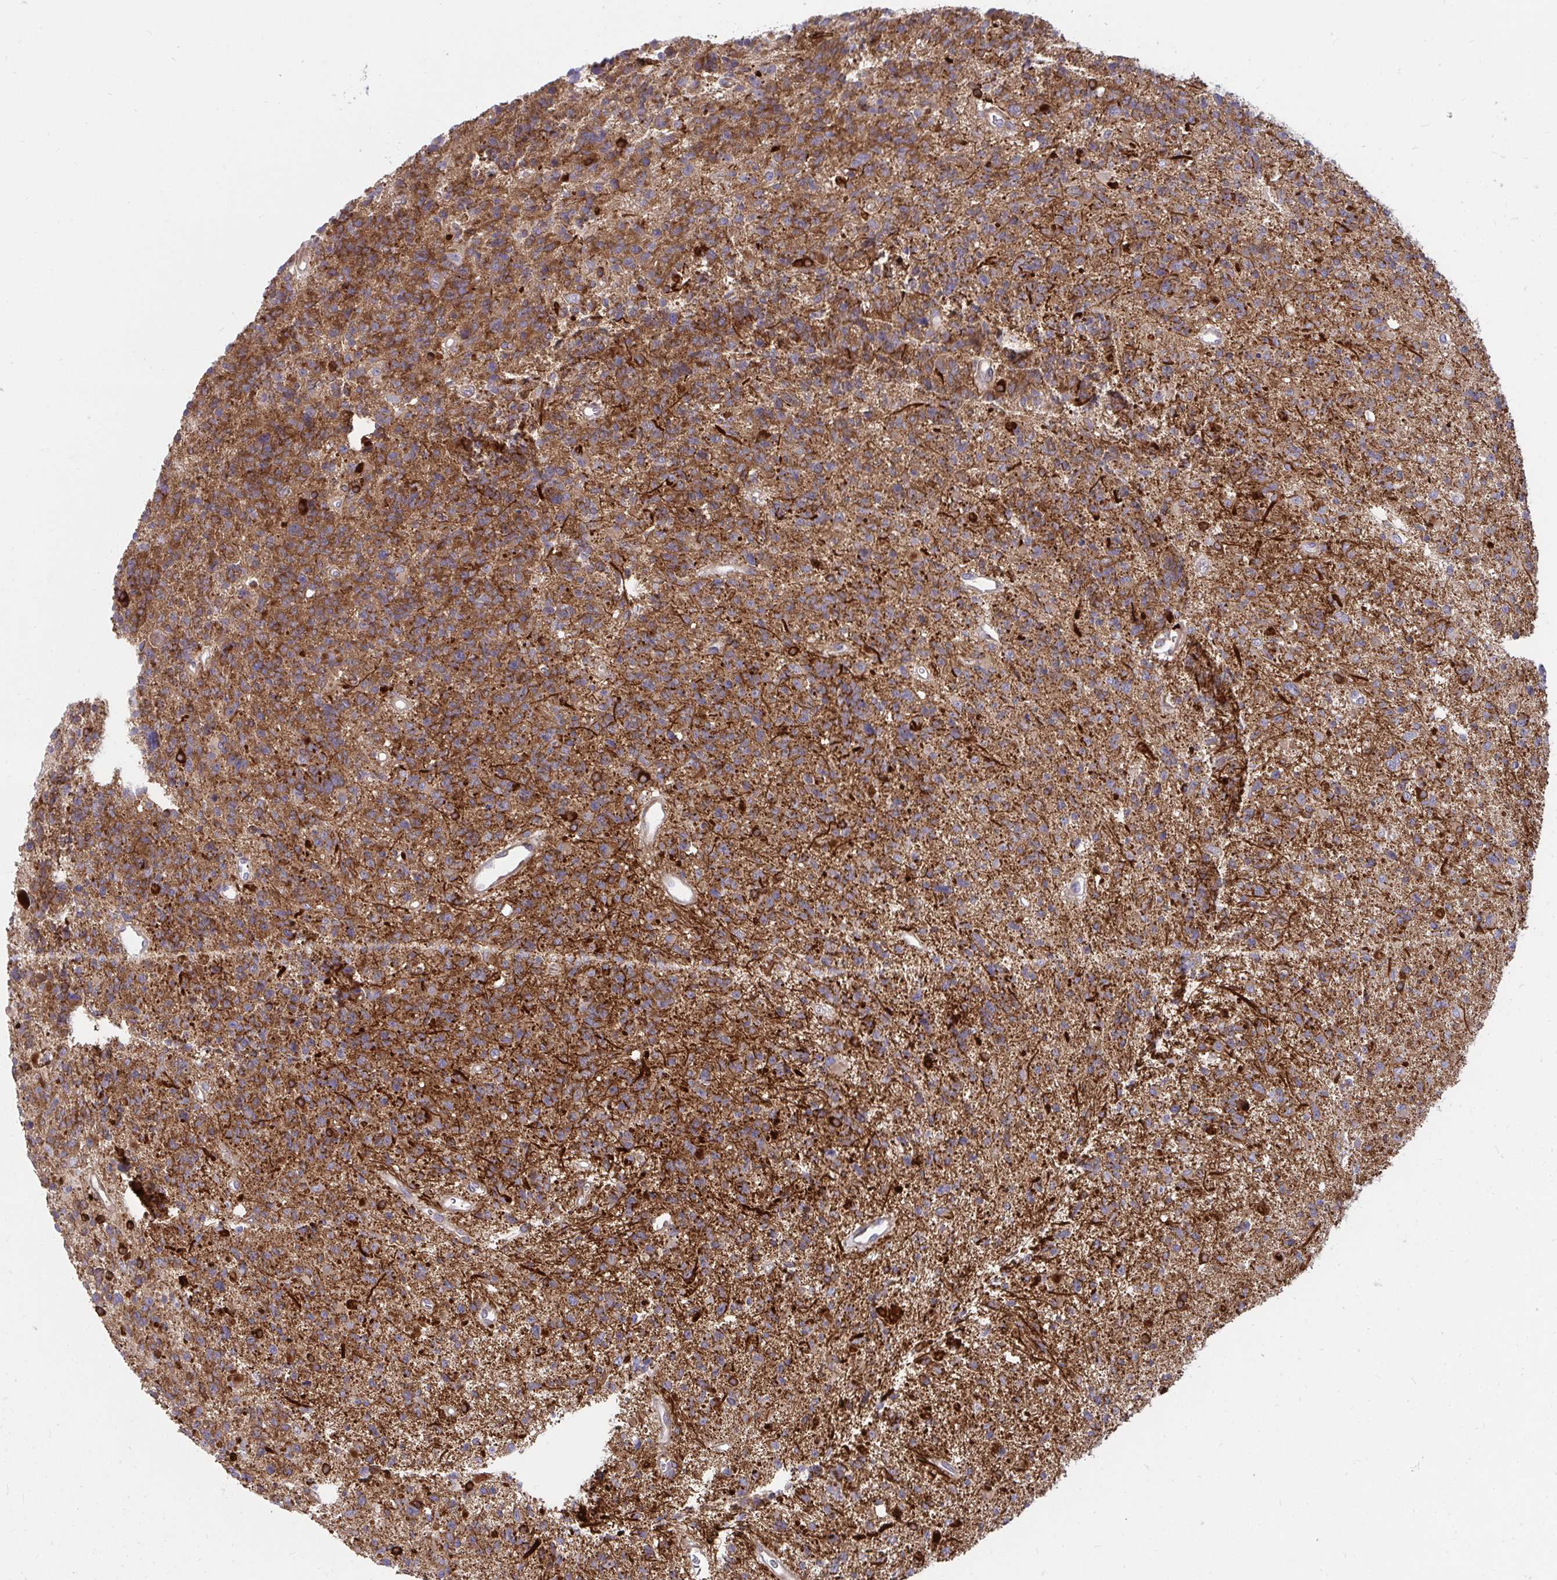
{"staining": {"intensity": "moderate", "quantity": ">75%", "location": "cytoplasmic/membranous"}, "tissue": "glioma", "cell_type": "Tumor cells", "image_type": "cancer", "snomed": [{"axis": "morphology", "description": "Glioma, malignant, High grade"}, {"axis": "topography", "description": "Brain"}], "caption": "Tumor cells demonstrate moderate cytoplasmic/membranous positivity in approximately >75% of cells in glioma.", "gene": "ASAP1", "patient": {"sex": "male", "age": 29}}